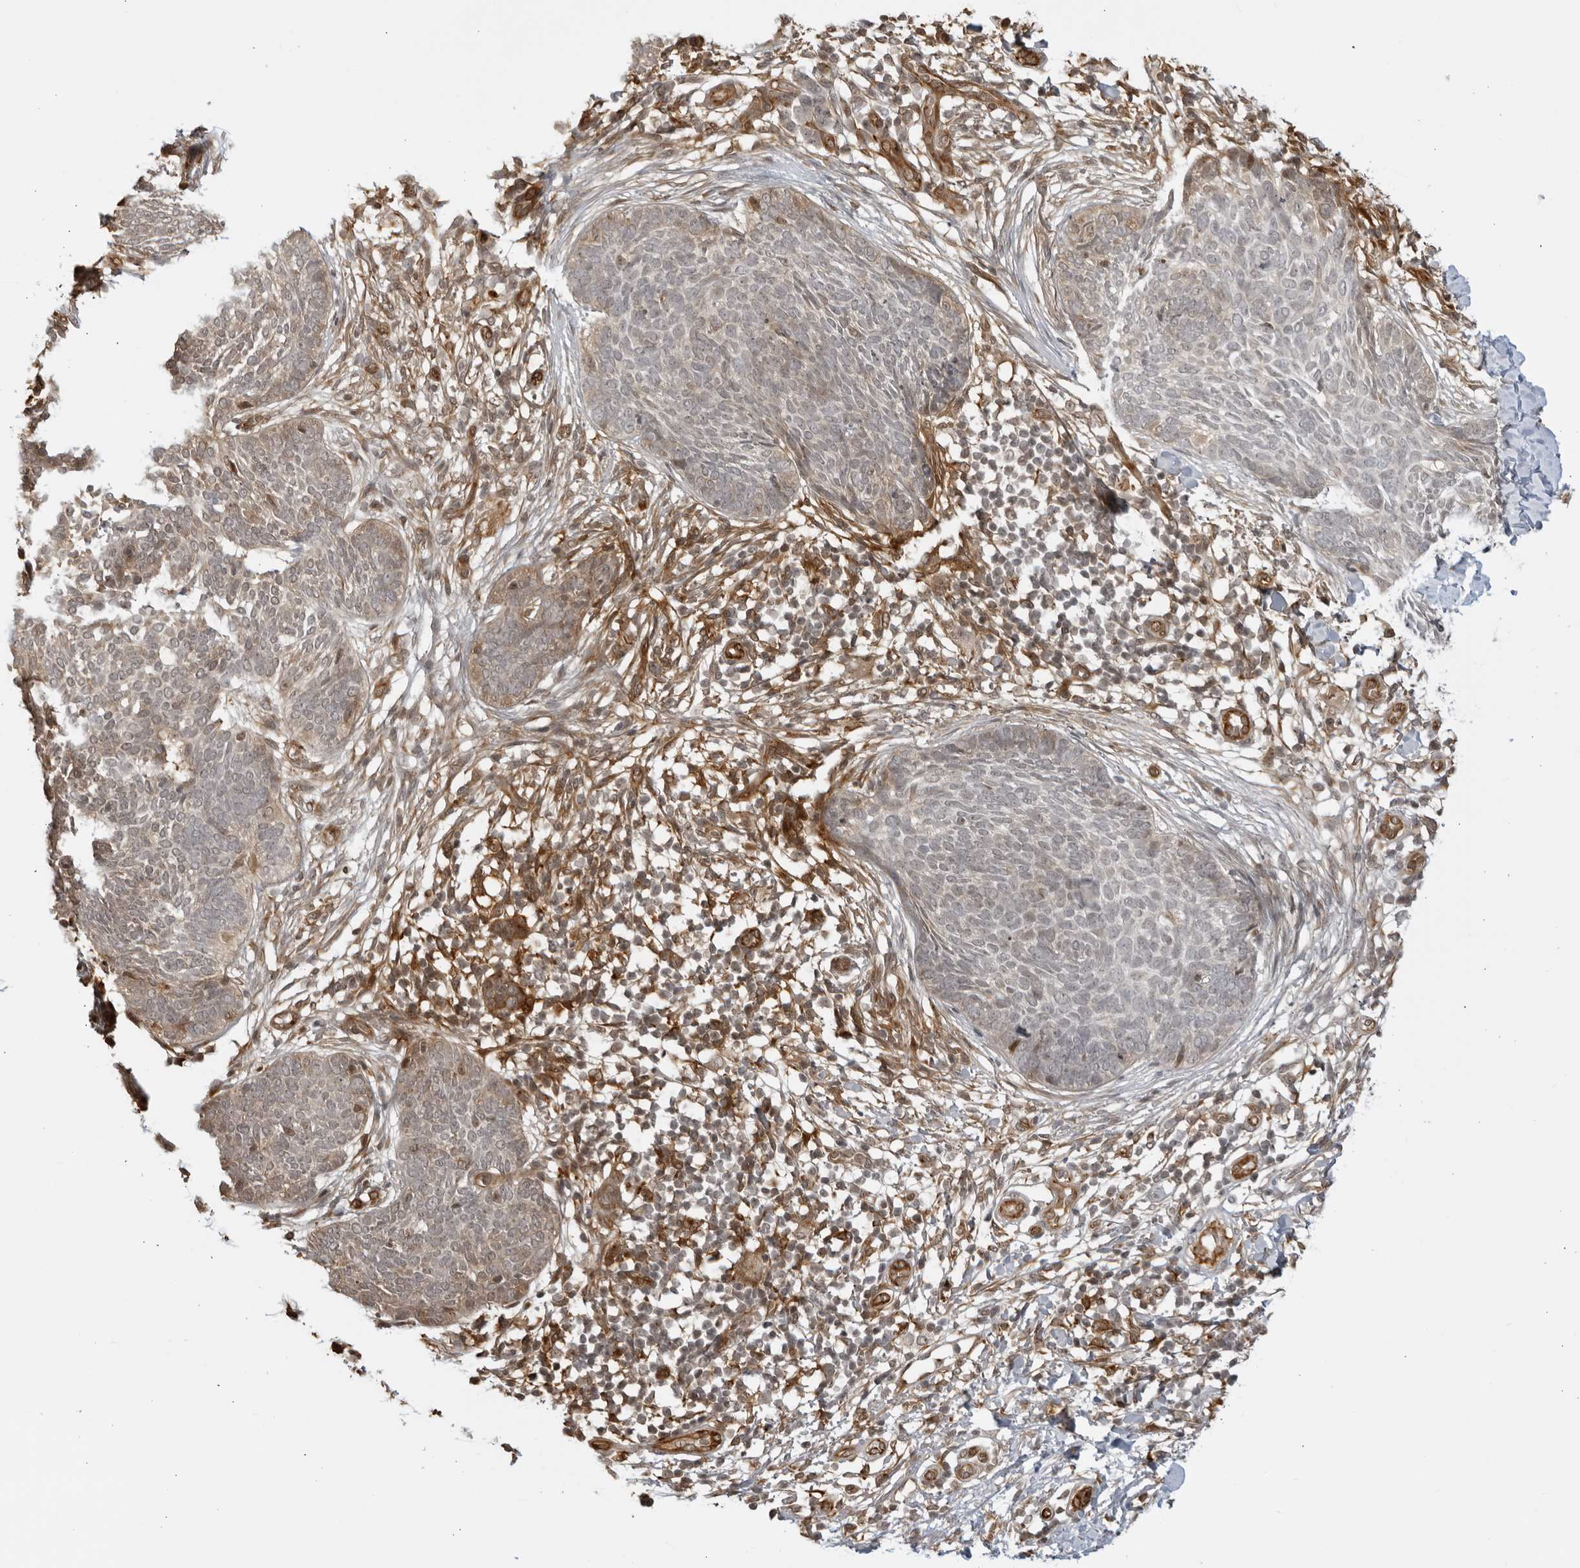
{"staining": {"intensity": "weak", "quantity": "<25%", "location": "cytoplasmic/membranous"}, "tissue": "skin cancer", "cell_type": "Tumor cells", "image_type": "cancer", "snomed": [{"axis": "morphology", "description": "Basal cell carcinoma"}, {"axis": "topography", "description": "Skin"}], "caption": "The micrograph shows no staining of tumor cells in basal cell carcinoma (skin). Nuclei are stained in blue.", "gene": "TCF21", "patient": {"sex": "female", "age": 64}}